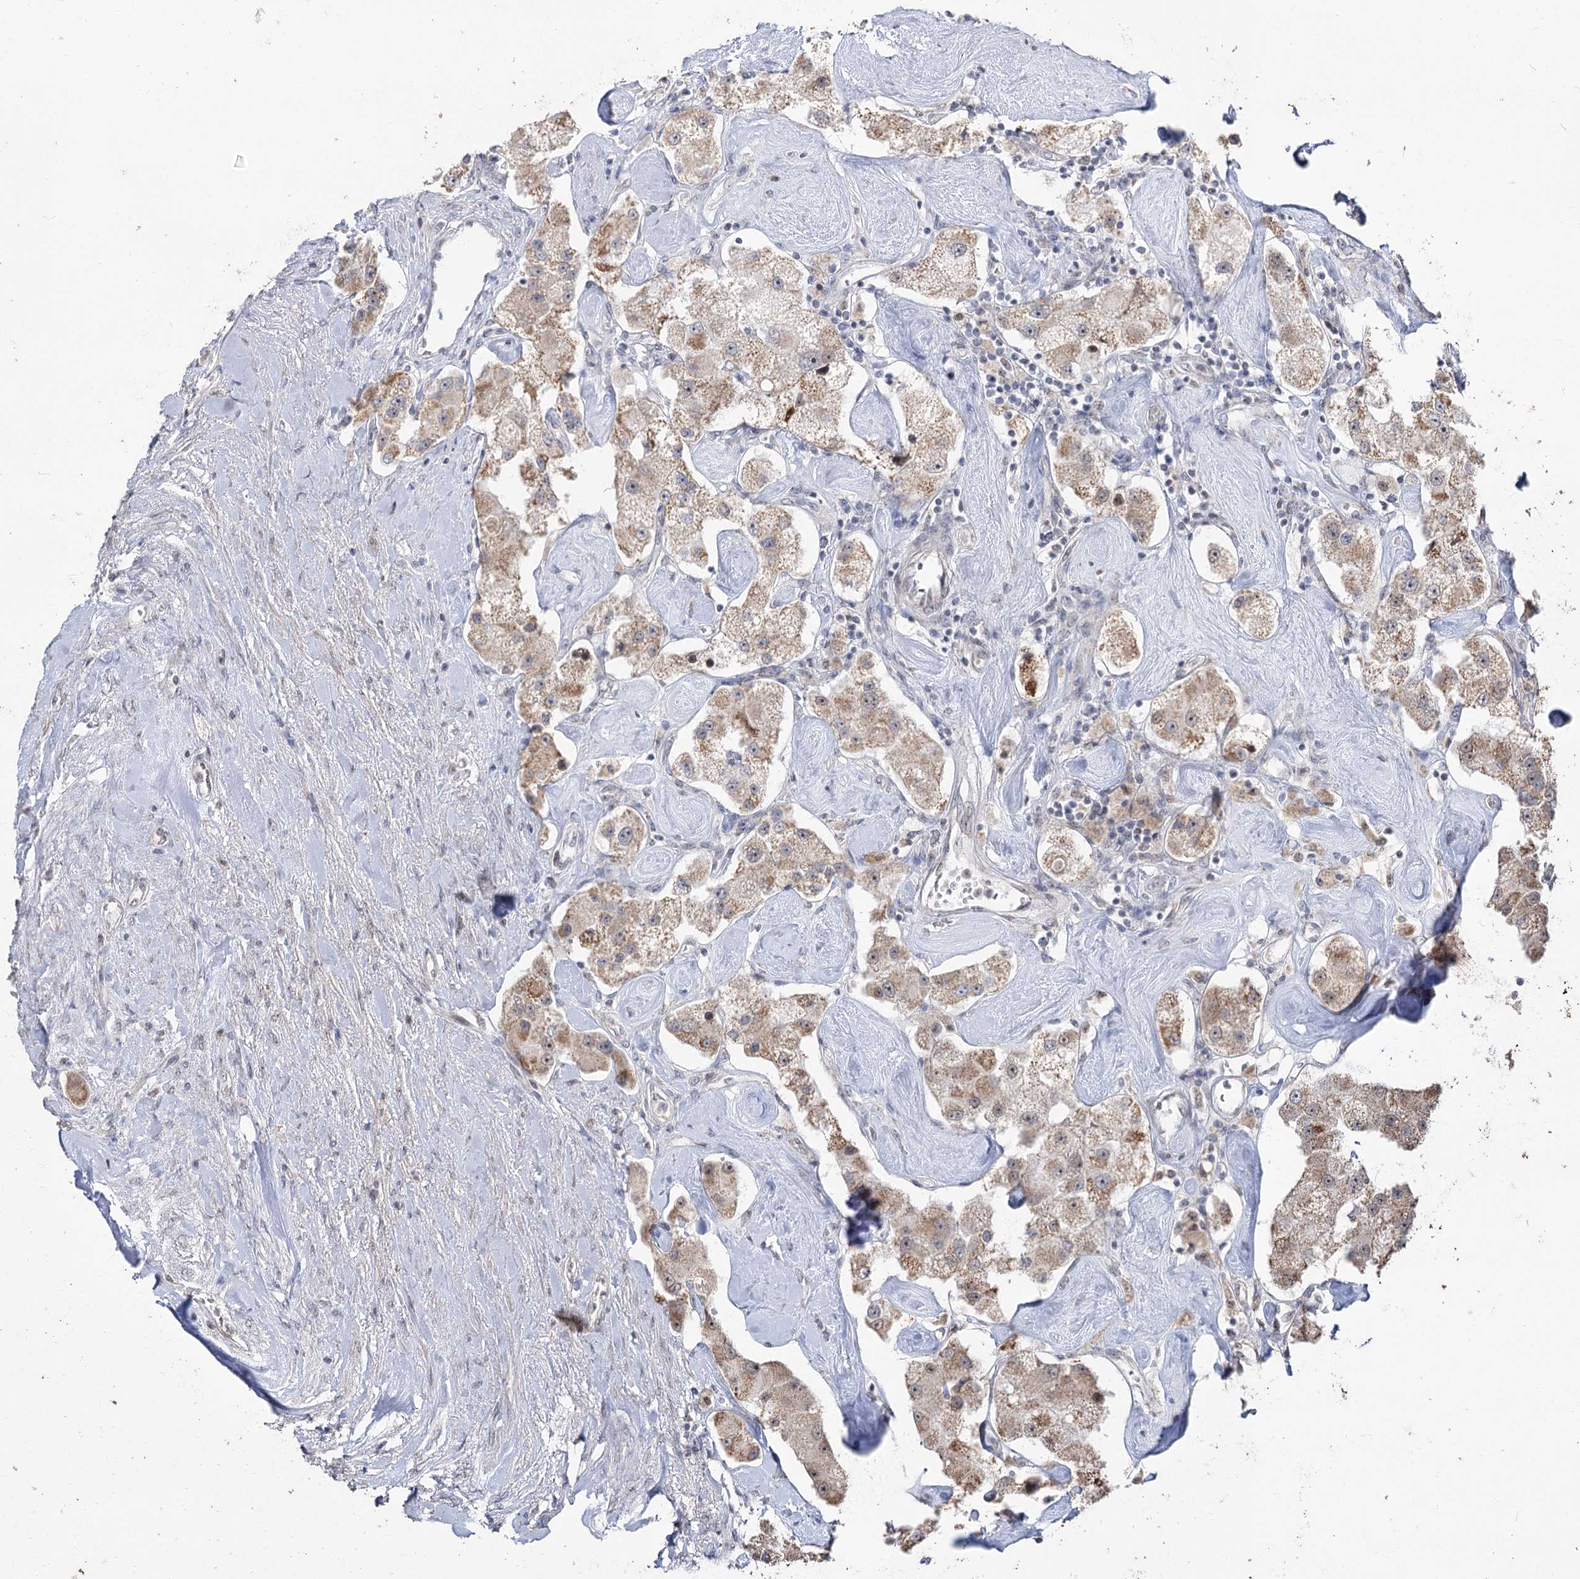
{"staining": {"intensity": "moderate", "quantity": ">75%", "location": "cytoplasmic/membranous"}, "tissue": "carcinoid", "cell_type": "Tumor cells", "image_type": "cancer", "snomed": [{"axis": "morphology", "description": "Carcinoid, malignant, NOS"}, {"axis": "topography", "description": "Pancreas"}], "caption": "A brown stain shows moderate cytoplasmic/membranous expression of a protein in human malignant carcinoid tumor cells.", "gene": "RUFY4", "patient": {"sex": "male", "age": 41}}